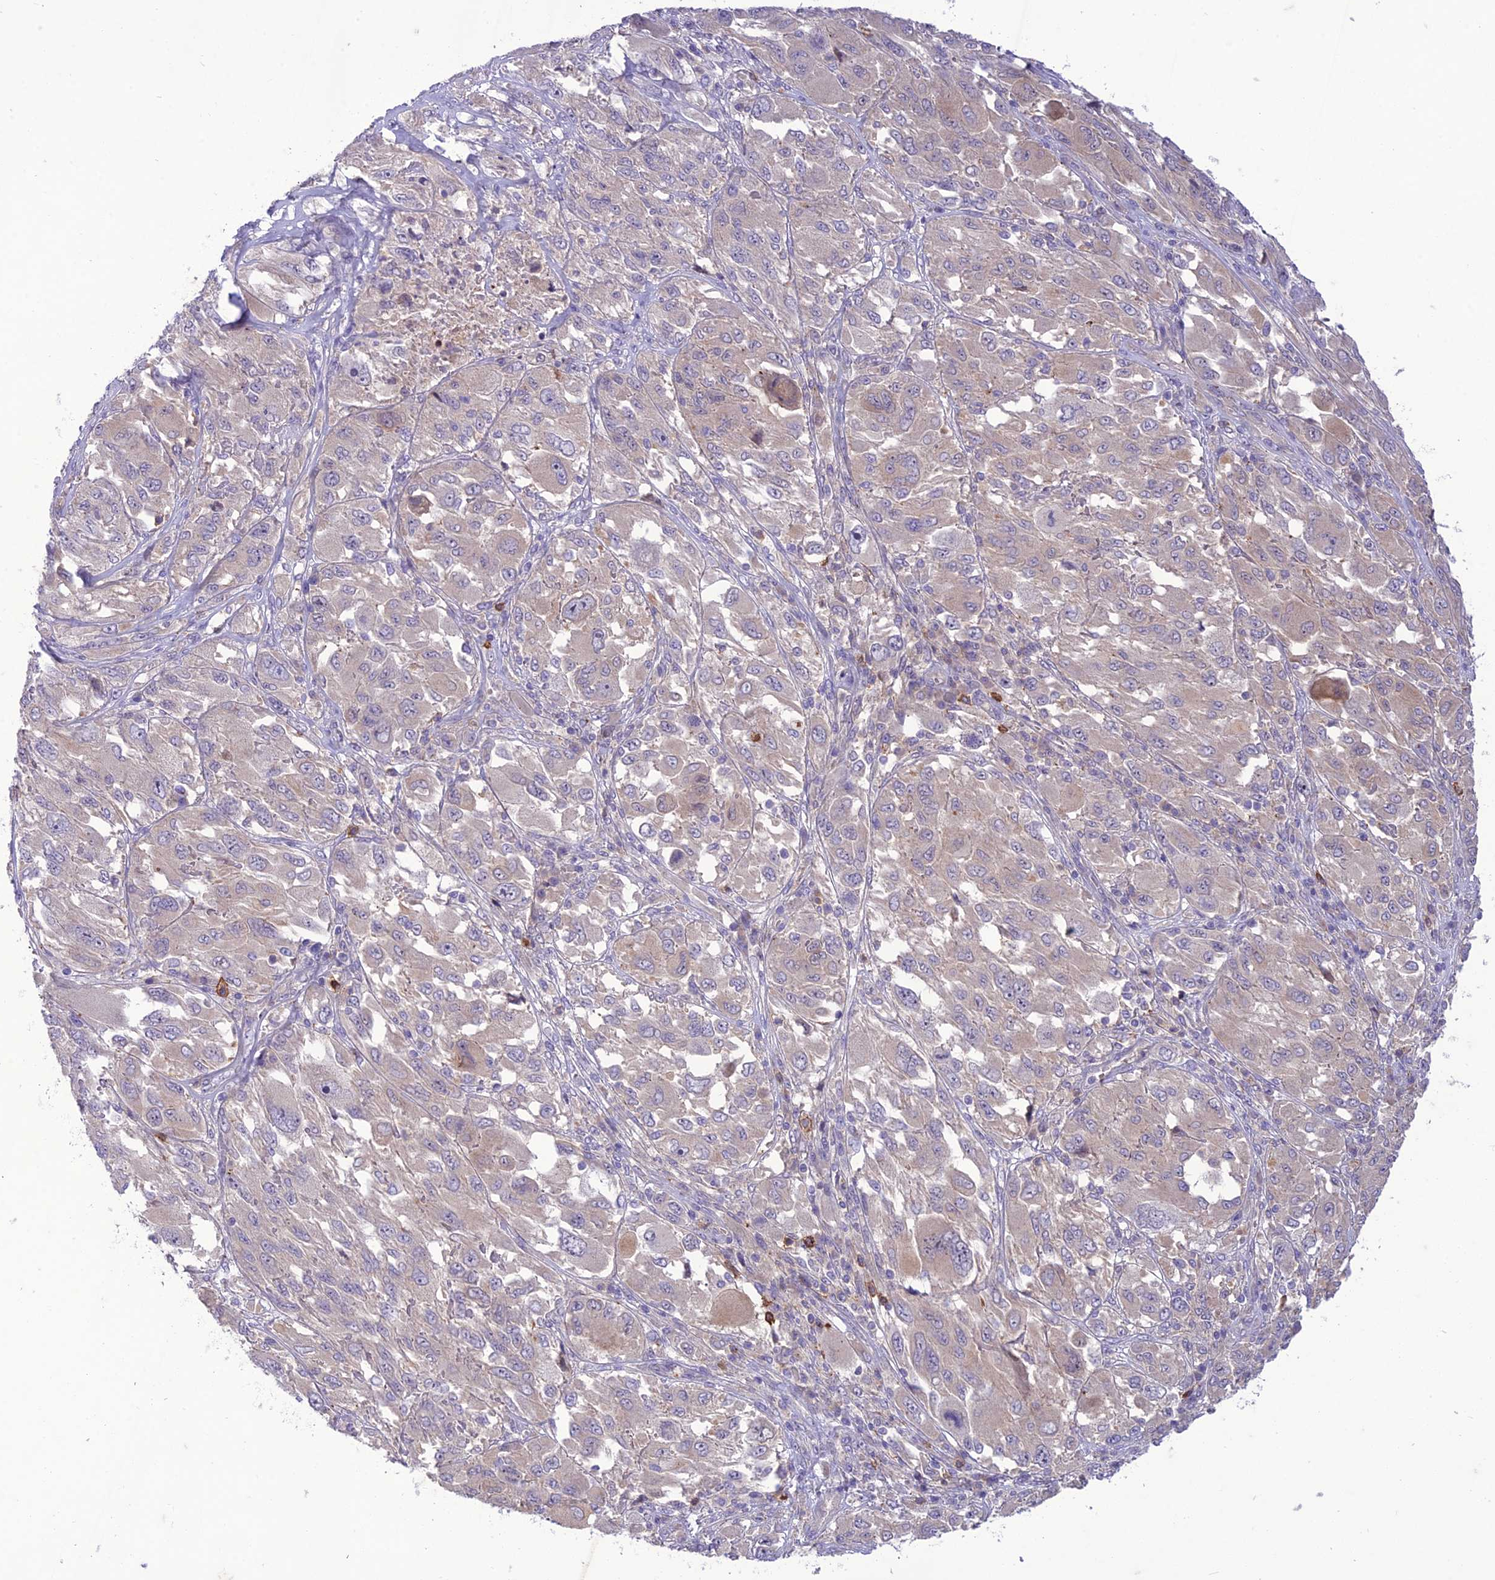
{"staining": {"intensity": "negative", "quantity": "none", "location": "none"}, "tissue": "melanoma", "cell_type": "Tumor cells", "image_type": "cancer", "snomed": [{"axis": "morphology", "description": "Malignant melanoma, NOS"}, {"axis": "topography", "description": "Skin"}], "caption": "High magnification brightfield microscopy of malignant melanoma stained with DAB (brown) and counterstained with hematoxylin (blue): tumor cells show no significant staining. (DAB (3,3'-diaminobenzidine) immunohistochemistry (IHC) visualized using brightfield microscopy, high magnification).", "gene": "ITGAE", "patient": {"sex": "female", "age": 91}}